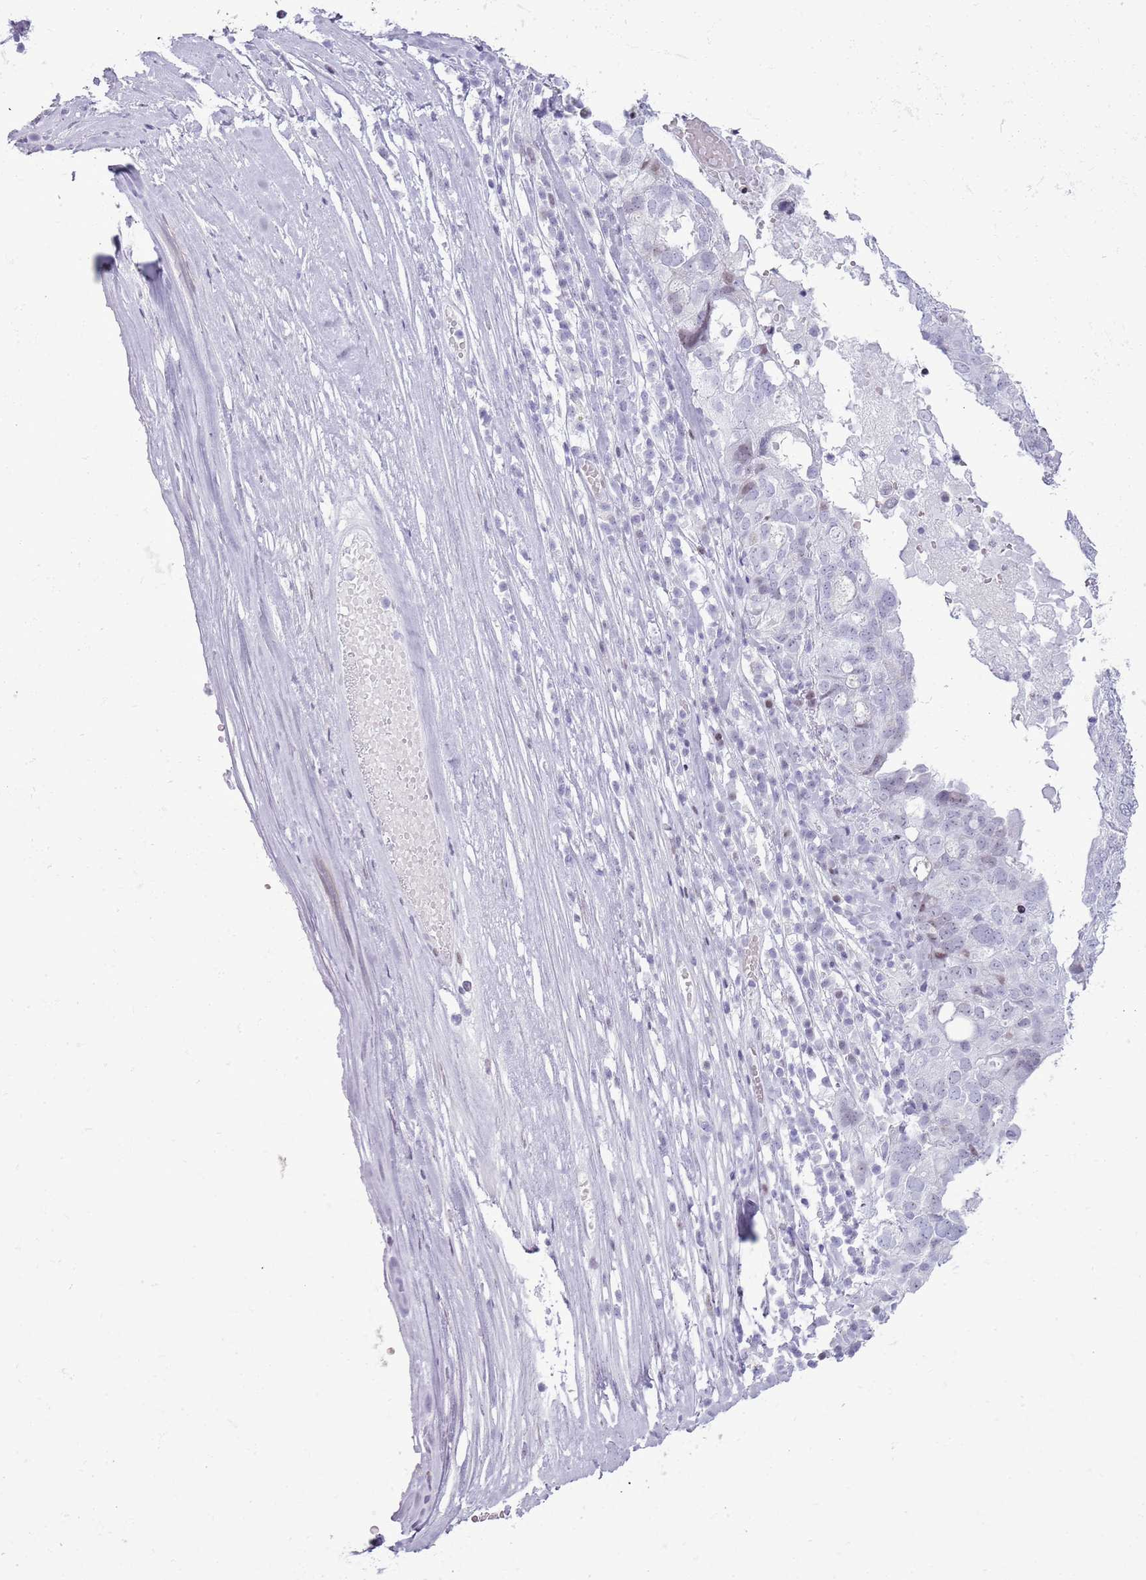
{"staining": {"intensity": "negative", "quantity": "none", "location": "none"}, "tissue": "ovarian cancer", "cell_type": "Tumor cells", "image_type": "cancer", "snomed": [{"axis": "morphology", "description": "Carcinoma, endometroid"}, {"axis": "topography", "description": "Ovary"}], "caption": "Ovarian cancer was stained to show a protein in brown. There is no significant expression in tumor cells.", "gene": "ASIP", "patient": {"sex": "female", "age": 62}}